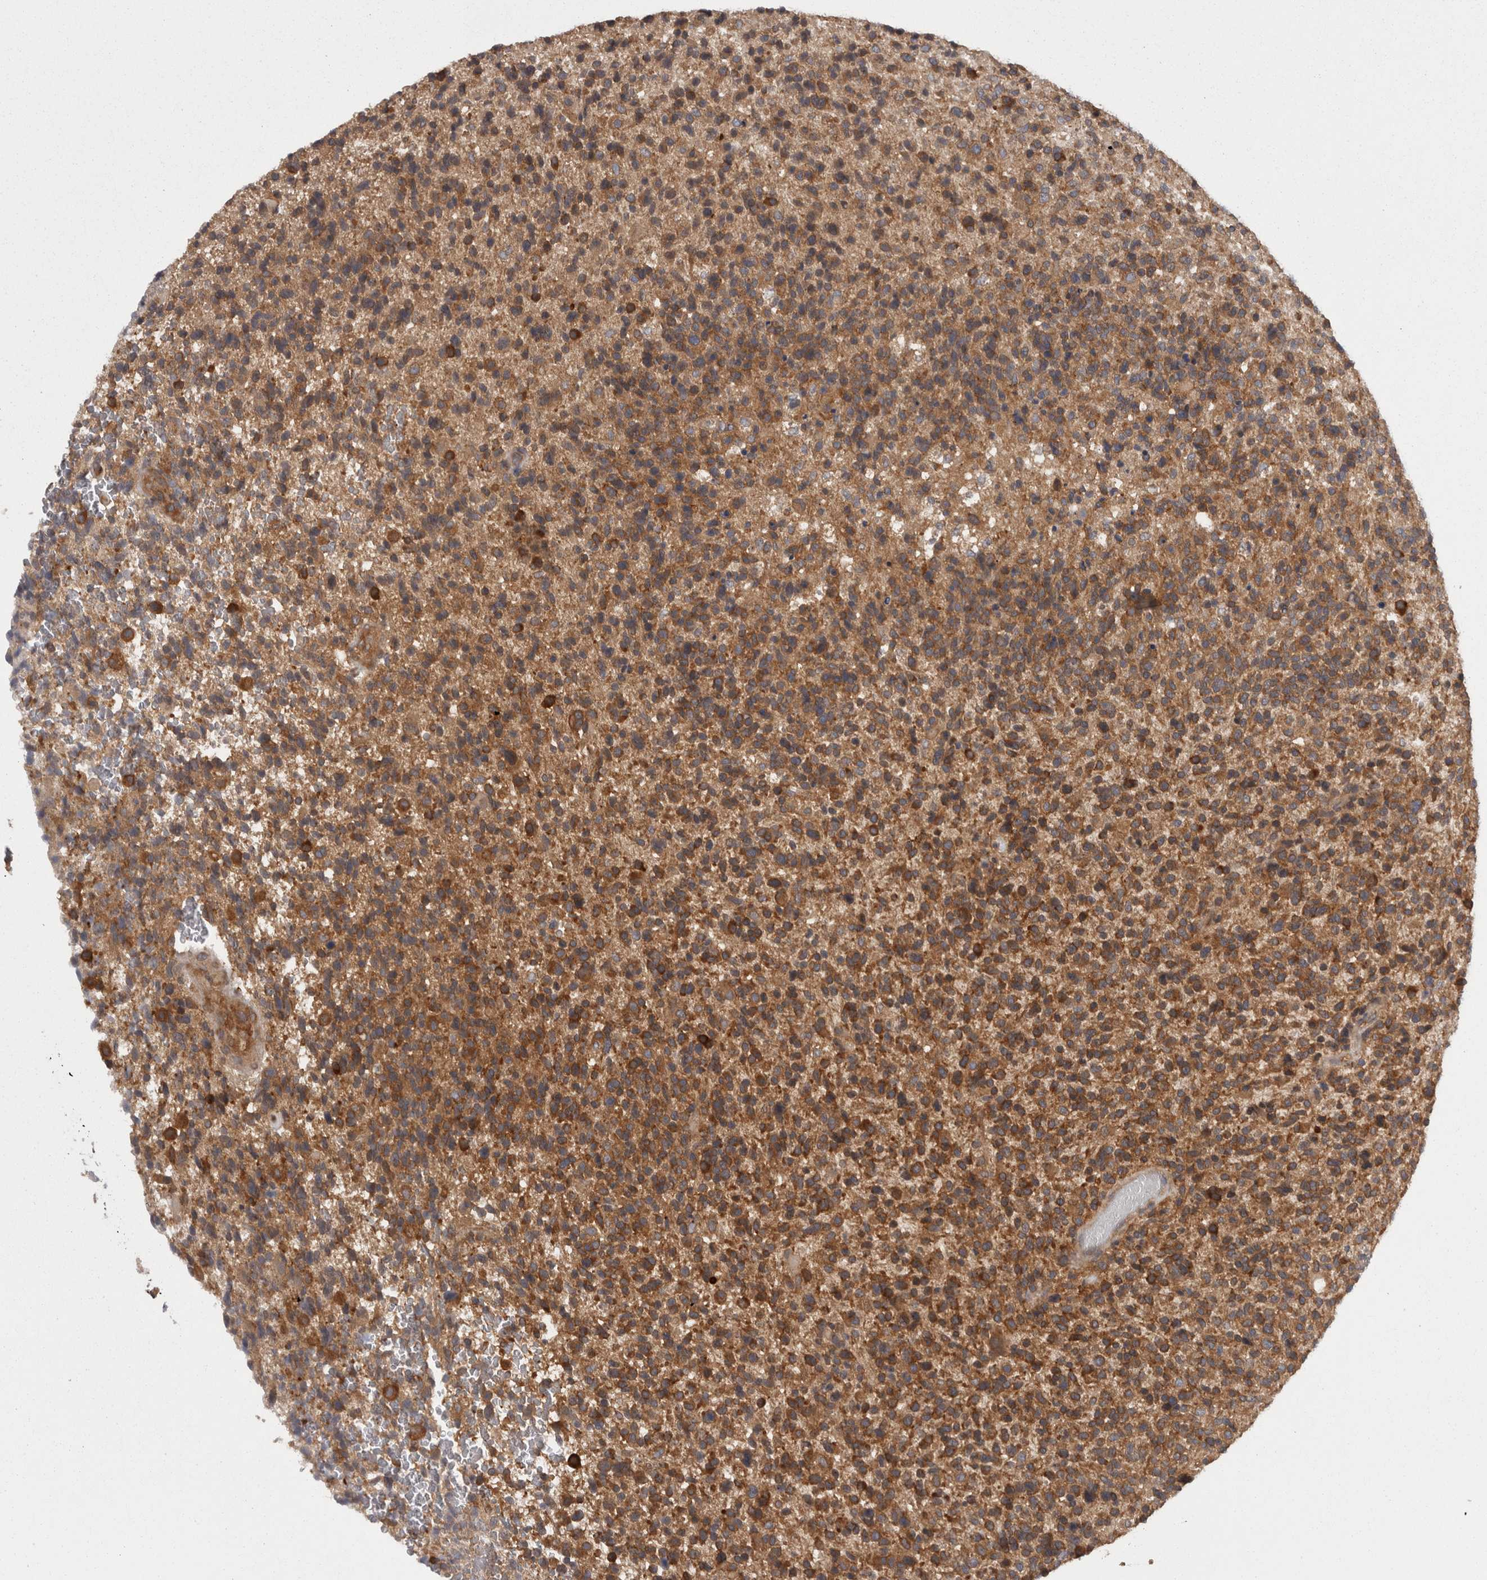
{"staining": {"intensity": "moderate", "quantity": ">75%", "location": "cytoplasmic/membranous"}, "tissue": "glioma", "cell_type": "Tumor cells", "image_type": "cancer", "snomed": [{"axis": "morphology", "description": "Glioma, malignant, High grade"}, {"axis": "topography", "description": "Brain"}], "caption": "There is medium levels of moderate cytoplasmic/membranous expression in tumor cells of glioma, as demonstrated by immunohistochemical staining (brown color).", "gene": "SMCR8", "patient": {"sex": "male", "age": 72}}